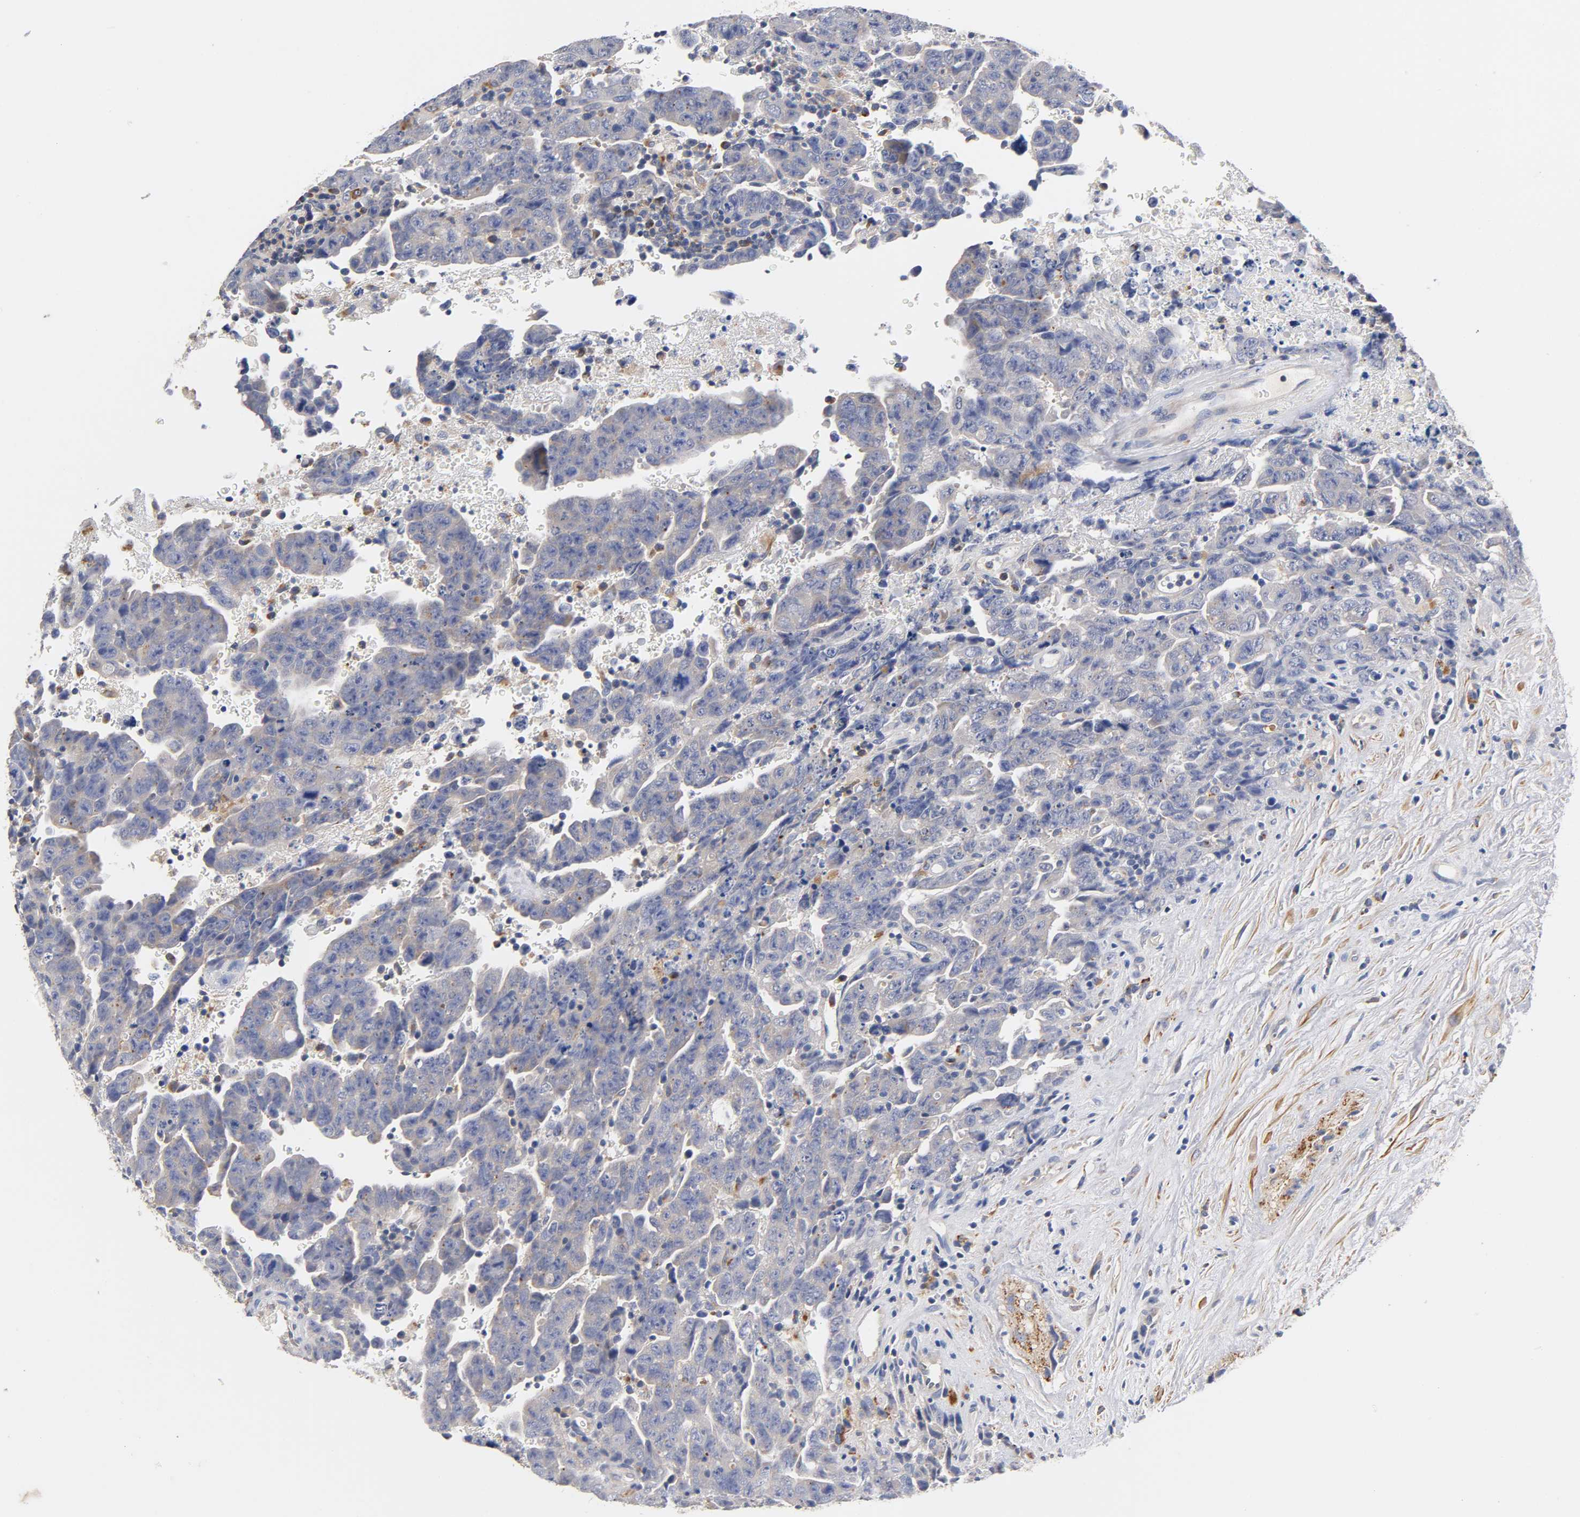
{"staining": {"intensity": "weak", "quantity": "<25%", "location": "cytoplasmic/membranous"}, "tissue": "testis cancer", "cell_type": "Tumor cells", "image_type": "cancer", "snomed": [{"axis": "morphology", "description": "Carcinoma, Embryonal, NOS"}, {"axis": "topography", "description": "Testis"}], "caption": "A micrograph of human testis cancer is negative for staining in tumor cells.", "gene": "SEMA5A", "patient": {"sex": "male", "age": 28}}